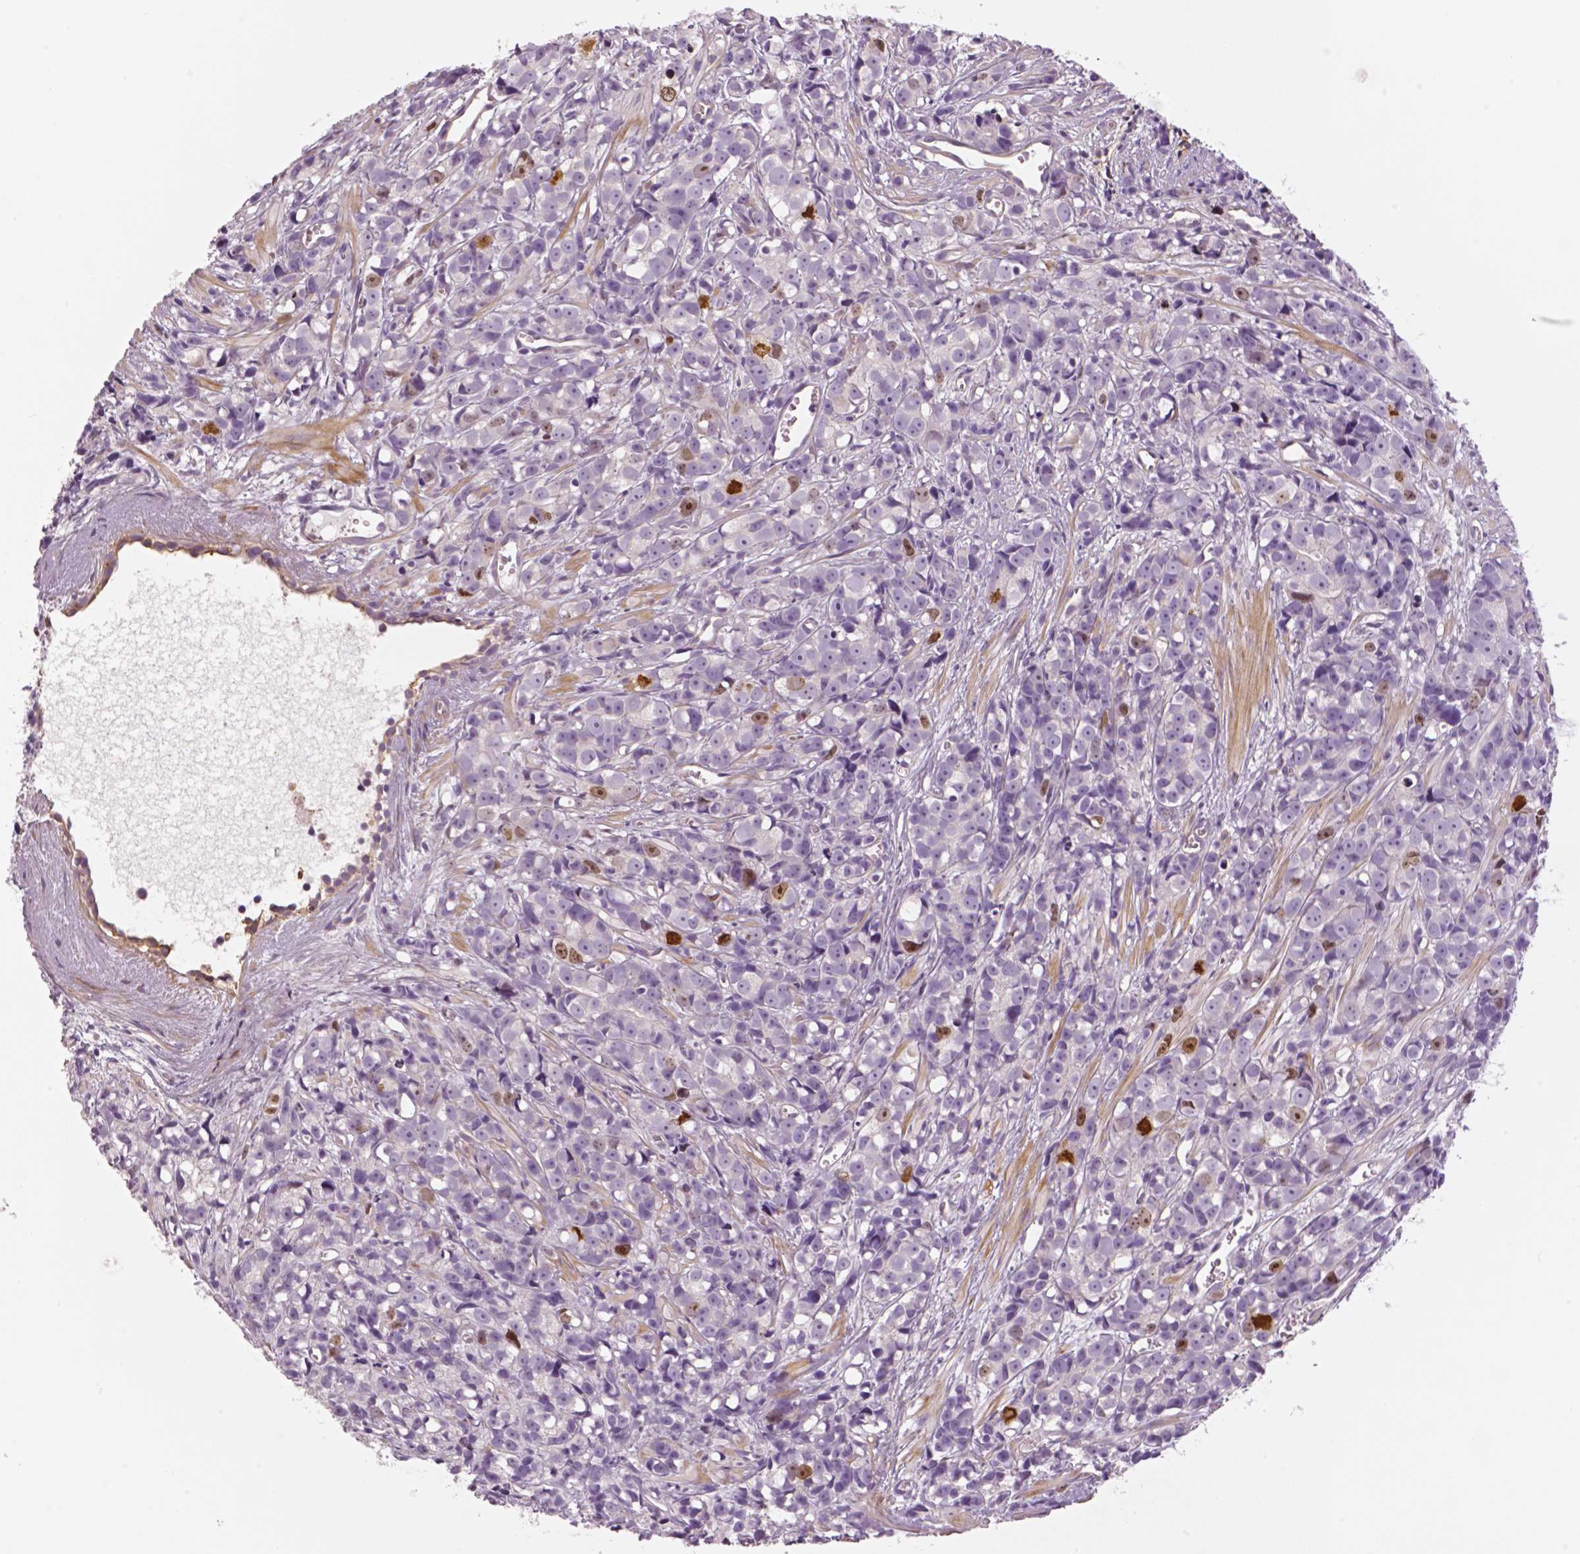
{"staining": {"intensity": "moderate", "quantity": "<25%", "location": "nuclear"}, "tissue": "prostate cancer", "cell_type": "Tumor cells", "image_type": "cancer", "snomed": [{"axis": "morphology", "description": "Adenocarcinoma, High grade"}, {"axis": "topography", "description": "Prostate"}], "caption": "Human prostate cancer stained with a protein marker shows moderate staining in tumor cells.", "gene": "MKI67", "patient": {"sex": "male", "age": 77}}